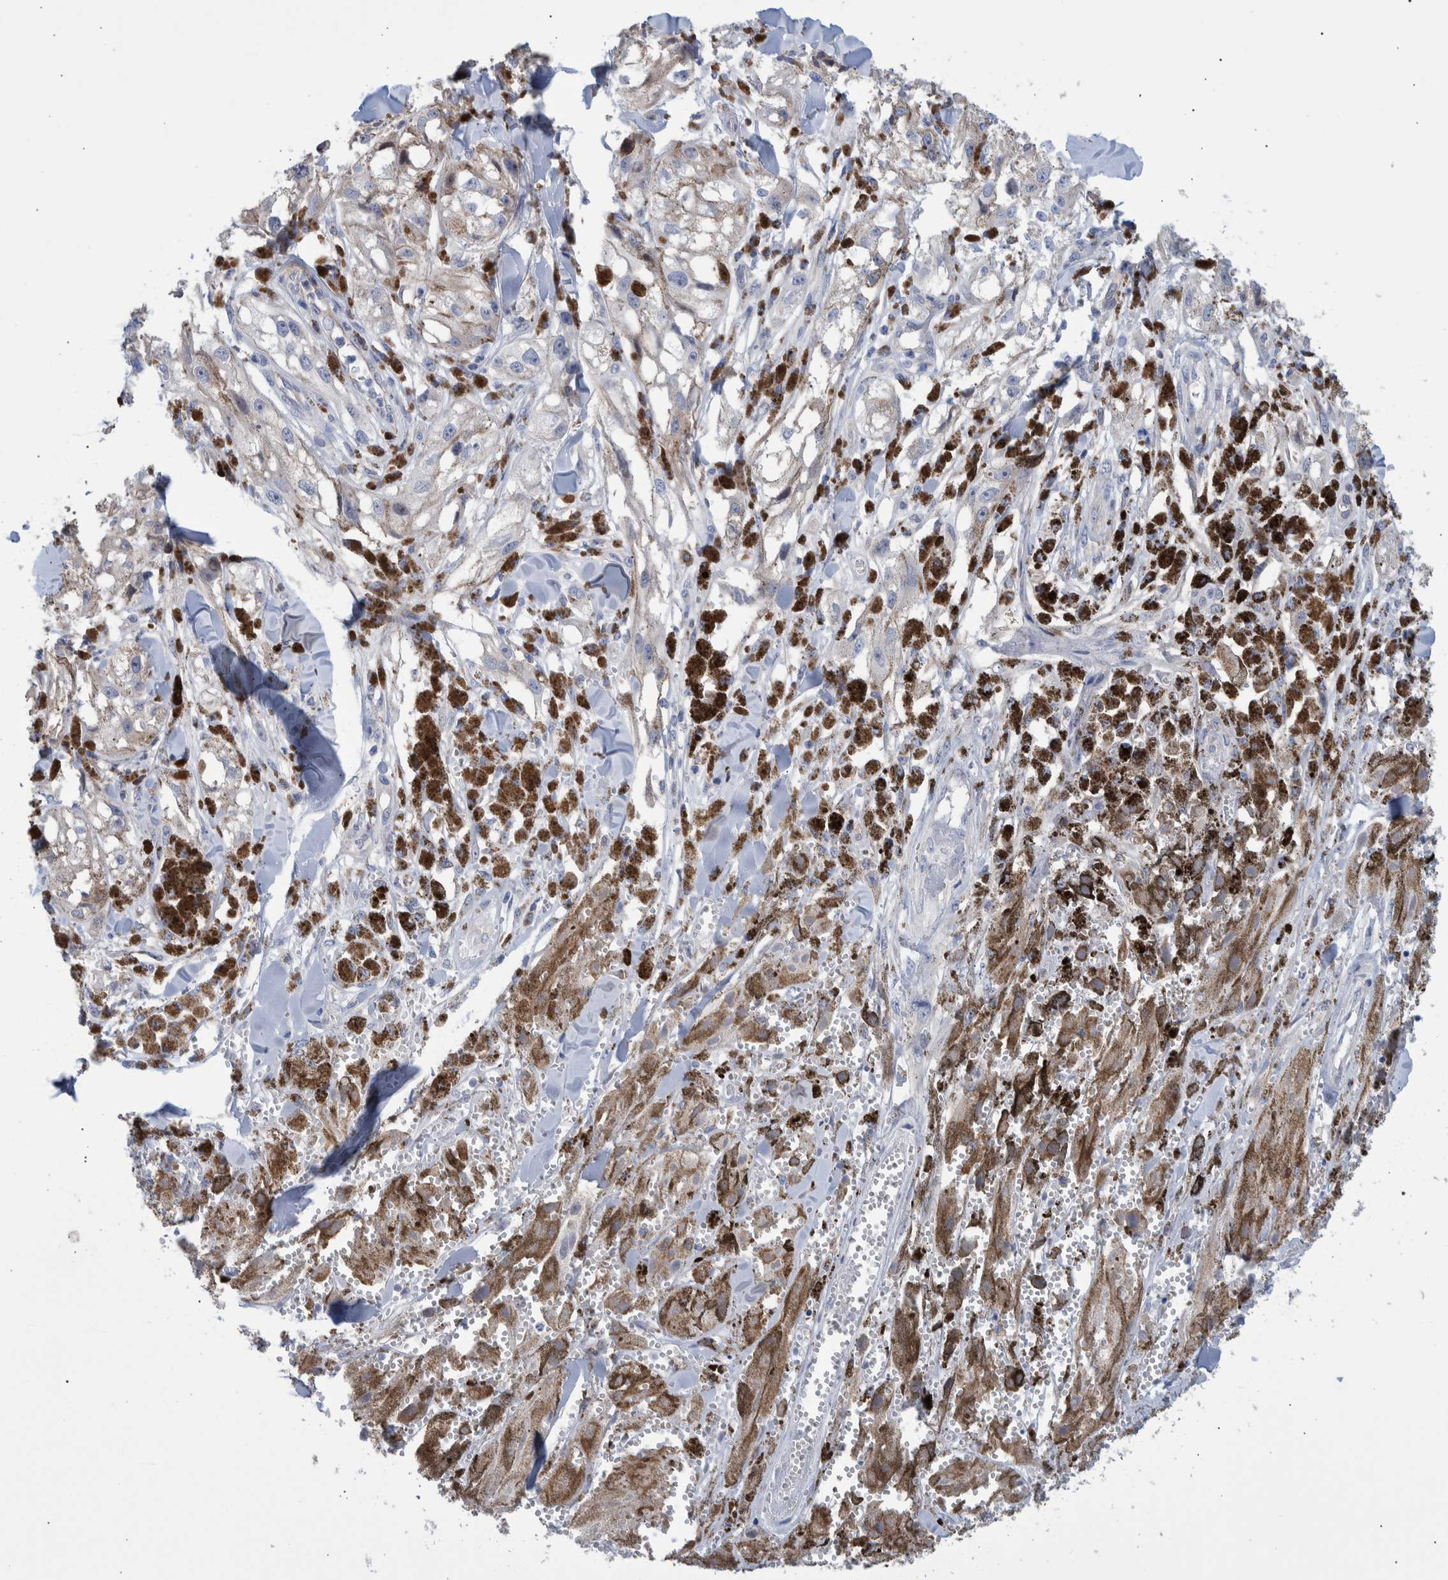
{"staining": {"intensity": "weak", "quantity": "<25%", "location": "cytoplasmic/membranous"}, "tissue": "melanoma", "cell_type": "Tumor cells", "image_type": "cancer", "snomed": [{"axis": "morphology", "description": "Malignant melanoma, NOS"}, {"axis": "topography", "description": "Skin"}], "caption": "This photomicrograph is of melanoma stained with immunohistochemistry to label a protein in brown with the nuclei are counter-stained blue. There is no staining in tumor cells.", "gene": "PPP3CC", "patient": {"sex": "male", "age": 88}}